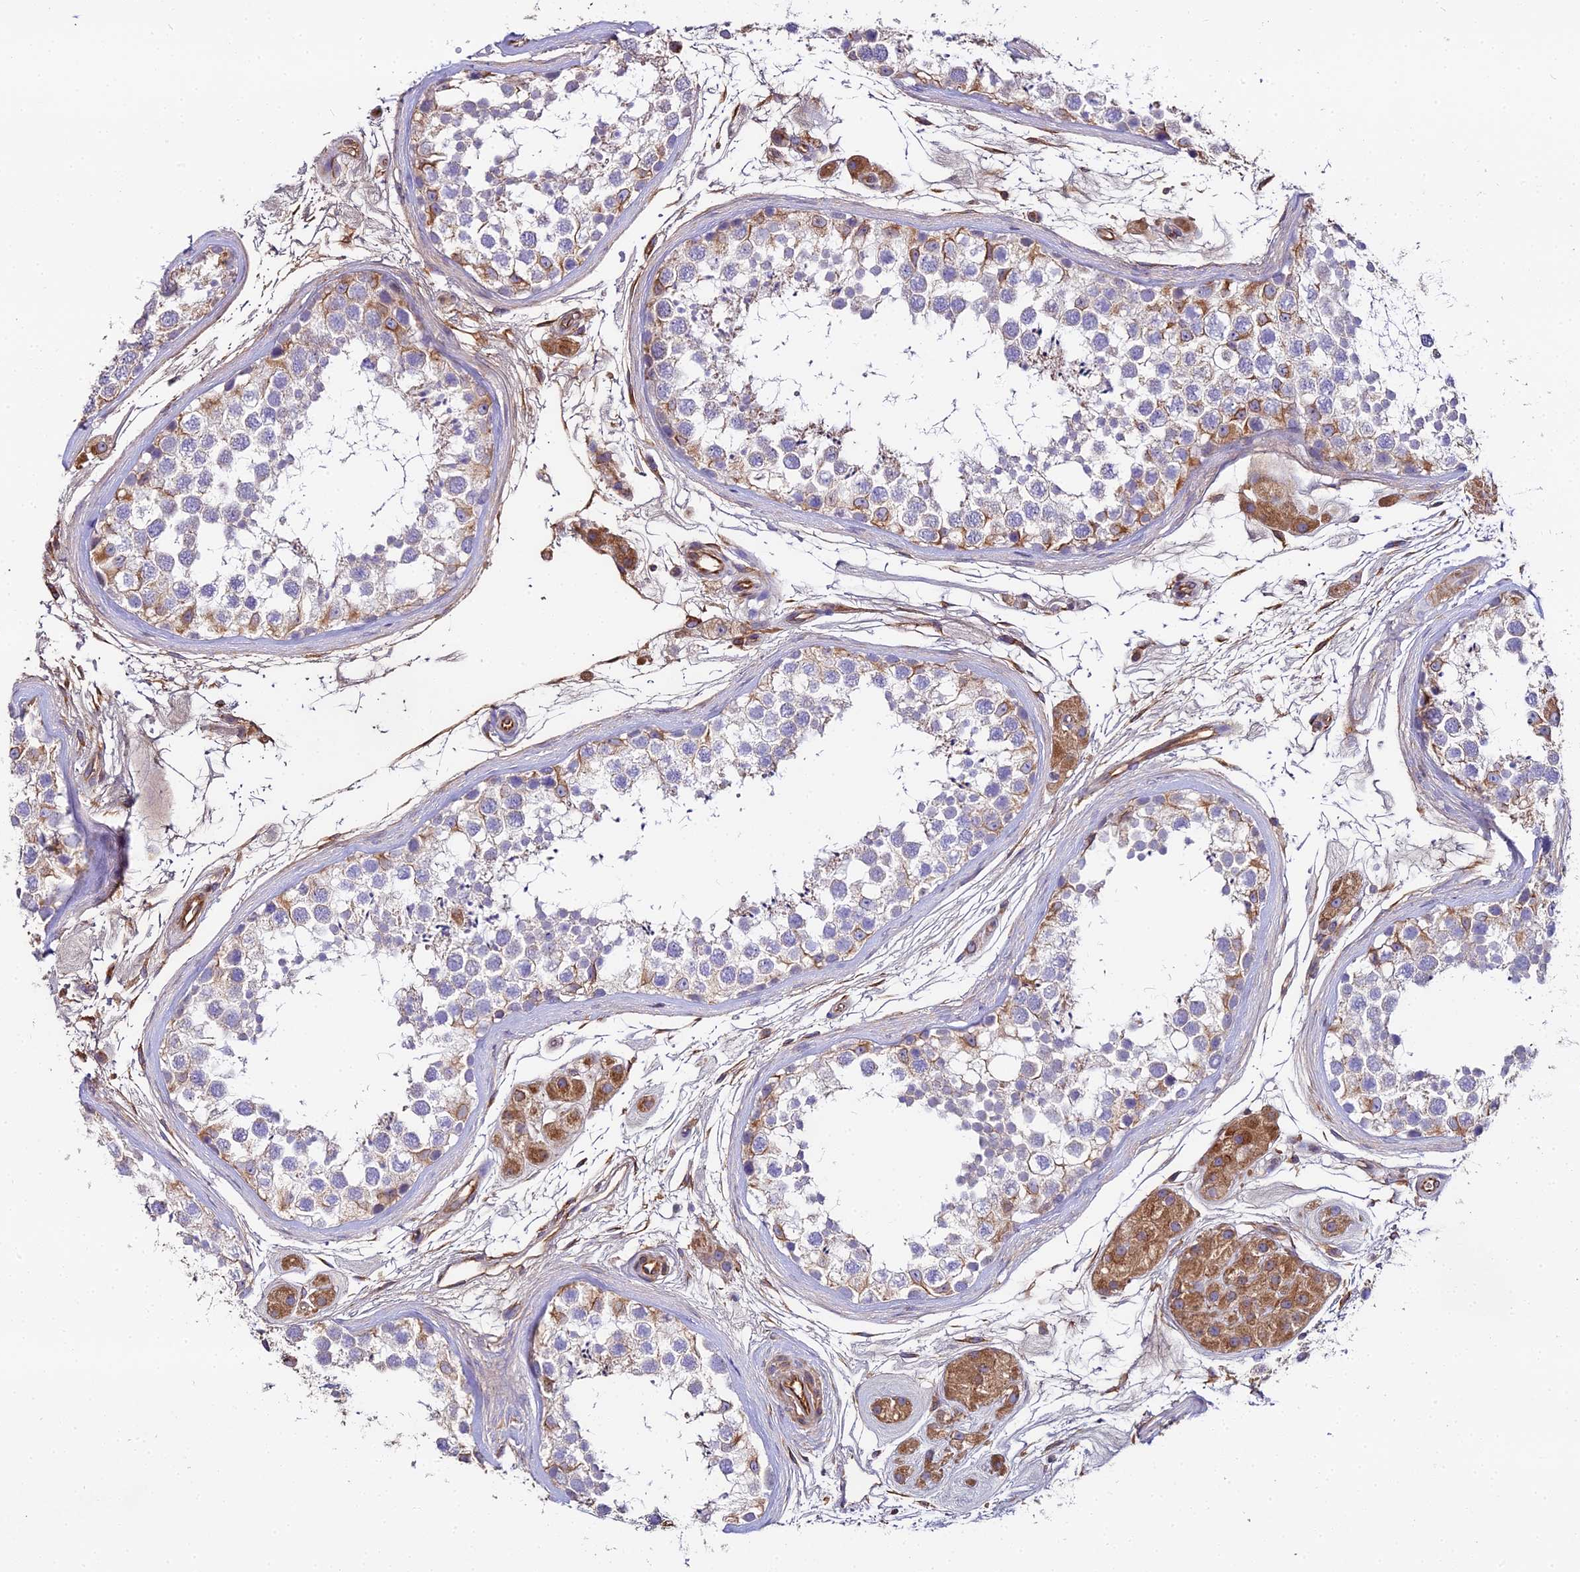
{"staining": {"intensity": "moderate", "quantity": "<25%", "location": "cytoplasmic/membranous"}, "tissue": "testis", "cell_type": "Cells in seminiferous ducts", "image_type": "normal", "snomed": [{"axis": "morphology", "description": "Normal tissue, NOS"}, {"axis": "topography", "description": "Testis"}], "caption": "Immunohistochemistry histopathology image of normal testis stained for a protein (brown), which reveals low levels of moderate cytoplasmic/membranous expression in approximately <25% of cells in seminiferous ducts.", "gene": "BEX4", "patient": {"sex": "male", "age": 56}}